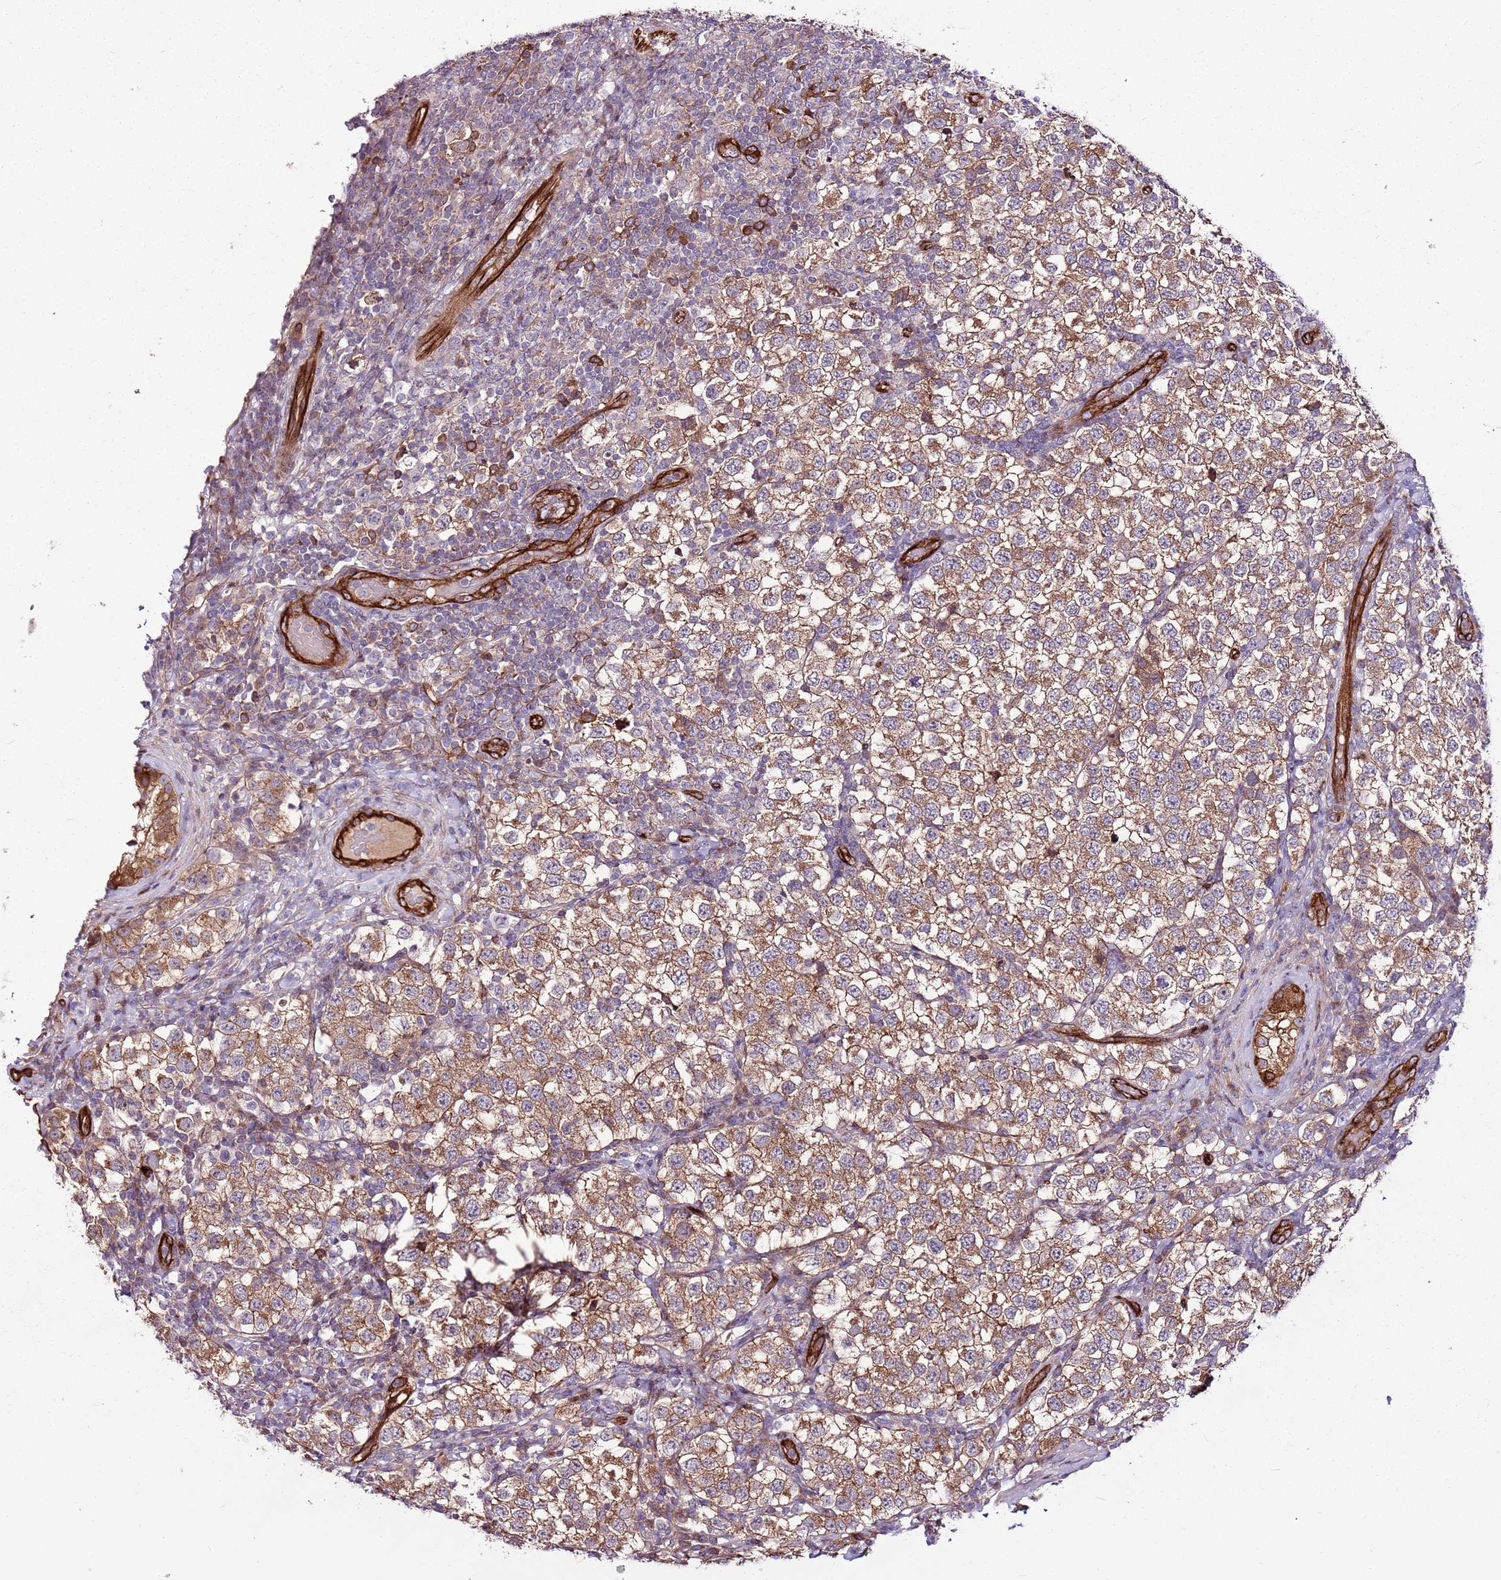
{"staining": {"intensity": "moderate", "quantity": ">75%", "location": "cytoplasmic/membranous"}, "tissue": "testis cancer", "cell_type": "Tumor cells", "image_type": "cancer", "snomed": [{"axis": "morphology", "description": "Seminoma, NOS"}, {"axis": "topography", "description": "Testis"}], "caption": "The image reveals a brown stain indicating the presence of a protein in the cytoplasmic/membranous of tumor cells in testis cancer (seminoma).", "gene": "ZNF827", "patient": {"sex": "male", "age": 34}}